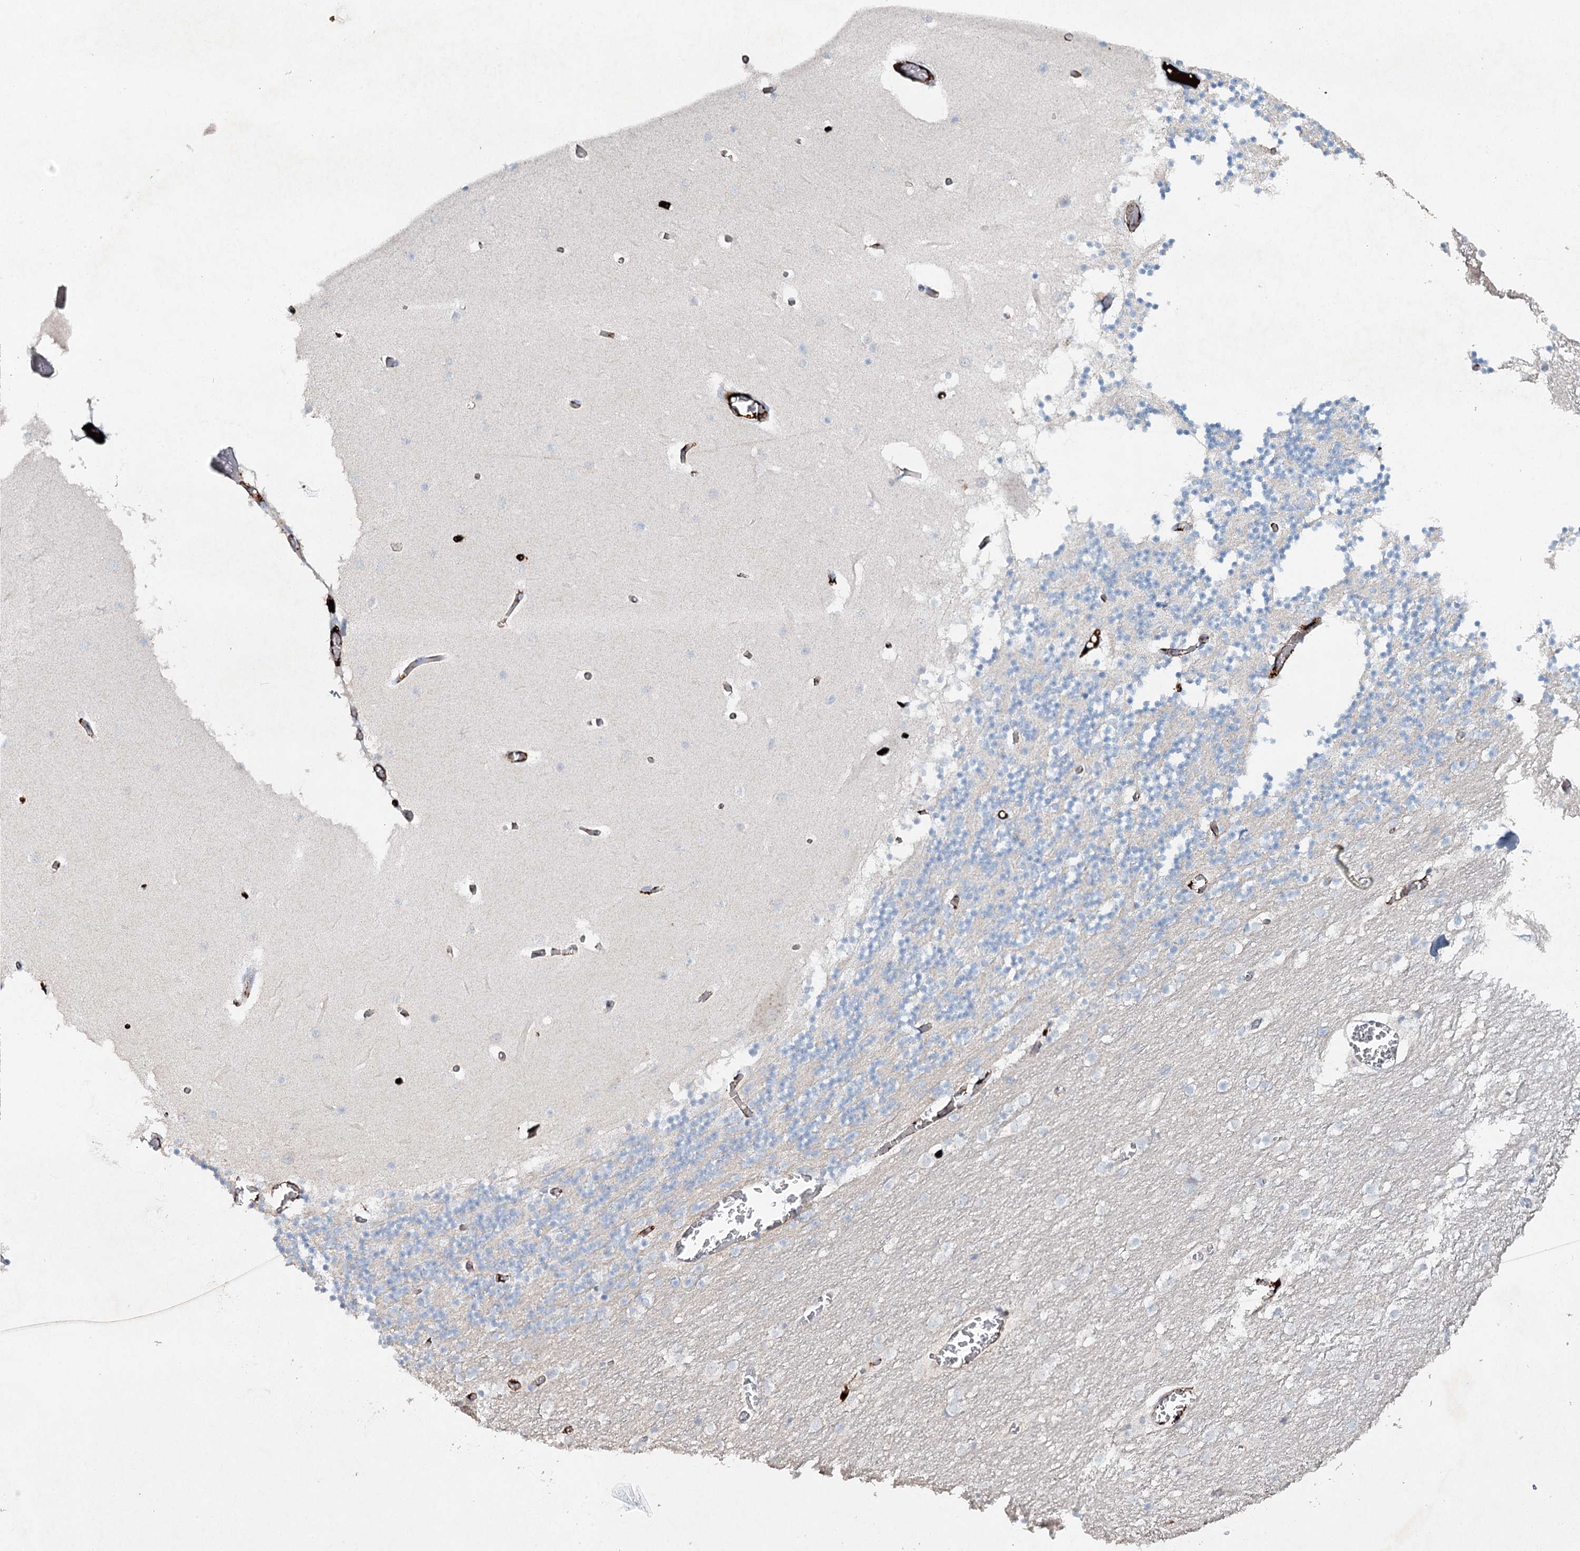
{"staining": {"intensity": "weak", "quantity": "25%-75%", "location": "cytoplasmic/membranous"}, "tissue": "cerebellum", "cell_type": "Cells in granular layer", "image_type": "normal", "snomed": [{"axis": "morphology", "description": "Normal tissue, NOS"}, {"axis": "topography", "description": "Cerebellum"}], "caption": "Protein staining shows weak cytoplasmic/membranous expression in approximately 25%-75% of cells in granular layer in normal cerebellum. (Brightfield microscopy of DAB IHC at high magnification).", "gene": "RFX6", "patient": {"sex": "female", "age": 28}}